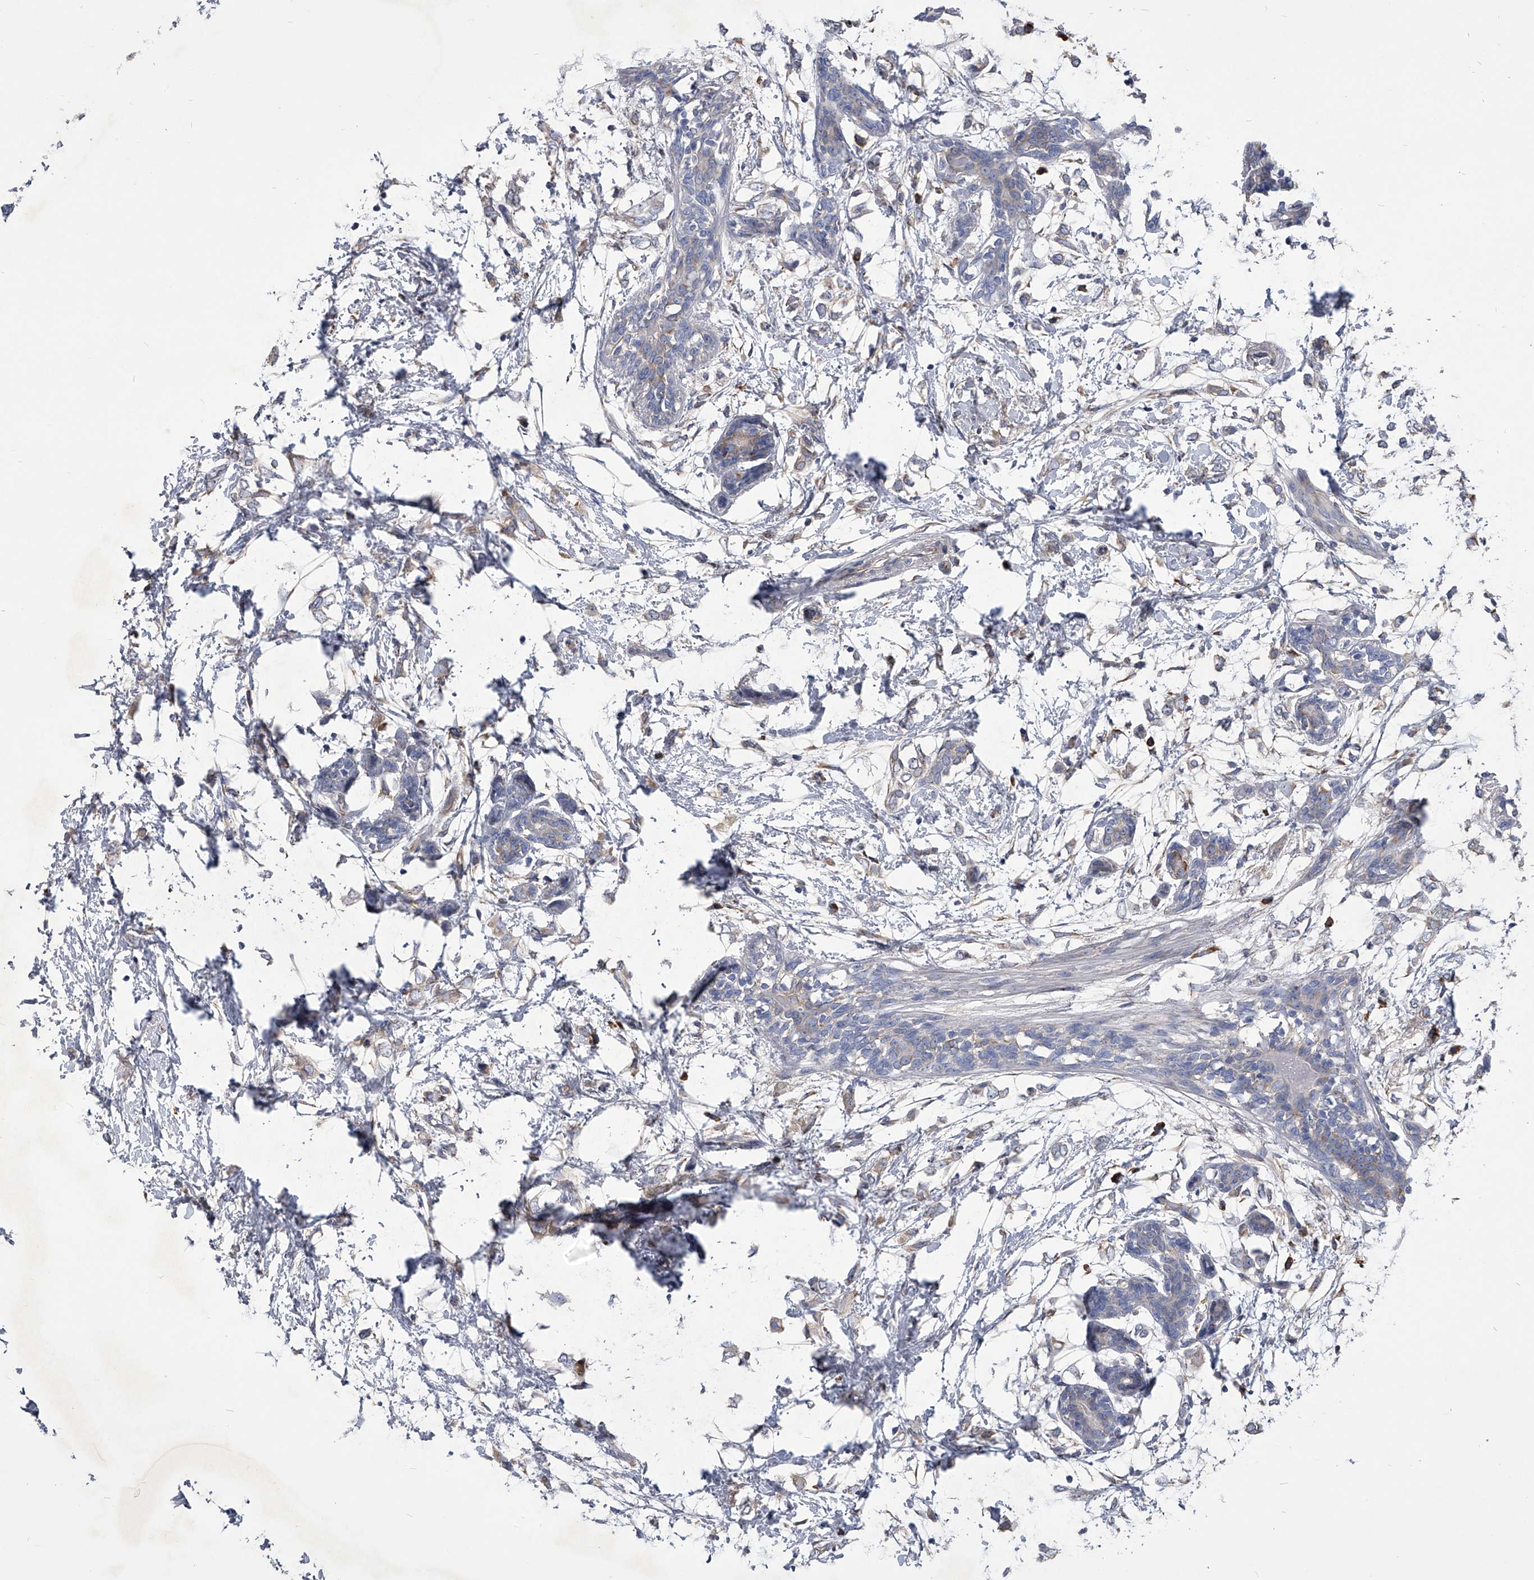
{"staining": {"intensity": "weak", "quantity": "<25%", "location": "cytoplasmic/membranous"}, "tissue": "breast cancer", "cell_type": "Tumor cells", "image_type": "cancer", "snomed": [{"axis": "morphology", "description": "Normal tissue, NOS"}, {"axis": "morphology", "description": "Lobular carcinoma"}, {"axis": "topography", "description": "Breast"}], "caption": "Breast lobular carcinoma was stained to show a protein in brown. There is no significant staining in tumor cells. (Brightfield microscopy of DAB IHC at high magnification).", "gene": "CCR4", "patient": {"sex": "female", "age": 47}}